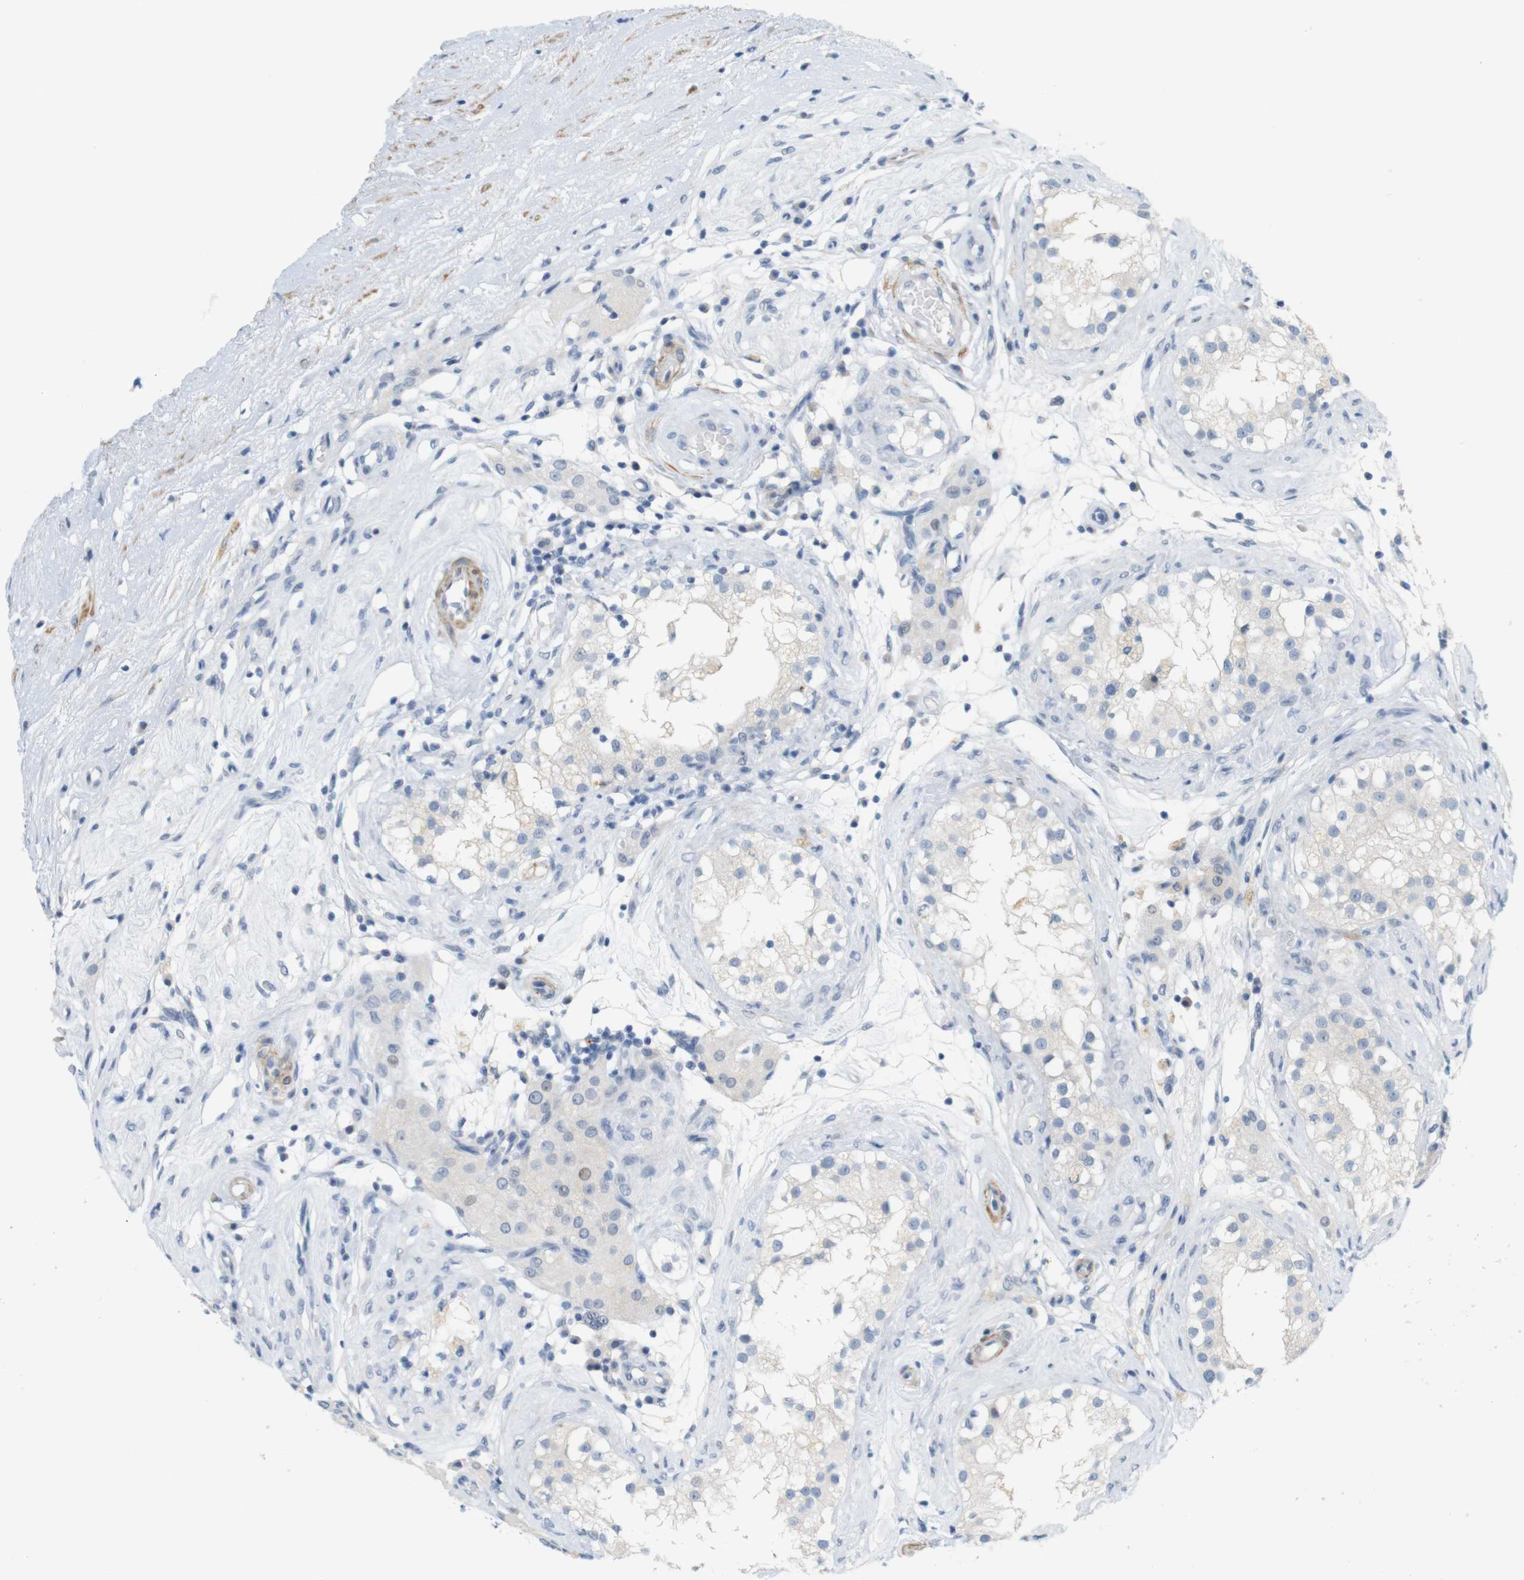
{"staining": {"intensity": "negative", "quantity": "none", "location": "none"}, "tissue": "epididymis", "cell_type": "Glandular cells", "image_type": "normal", "snomed": [{"axis": "morphology", "description": "Normal tissue, NOS"}, {"axis": "morphology", "description": "Inflammation, NOS"}, {"axis": "topography", "description": "Epididymis"}], "caption": "Immunohistochemistry (IHC) histopathology image of normal epididymis: human epididymis stained with DAB (3,3'-diaminobenzidine) shows no significant protein staining in glandular cells. (DAB IHC, high magnification).", "gene": "HRH2", "patient": {"sex": "male", "age": 84}}